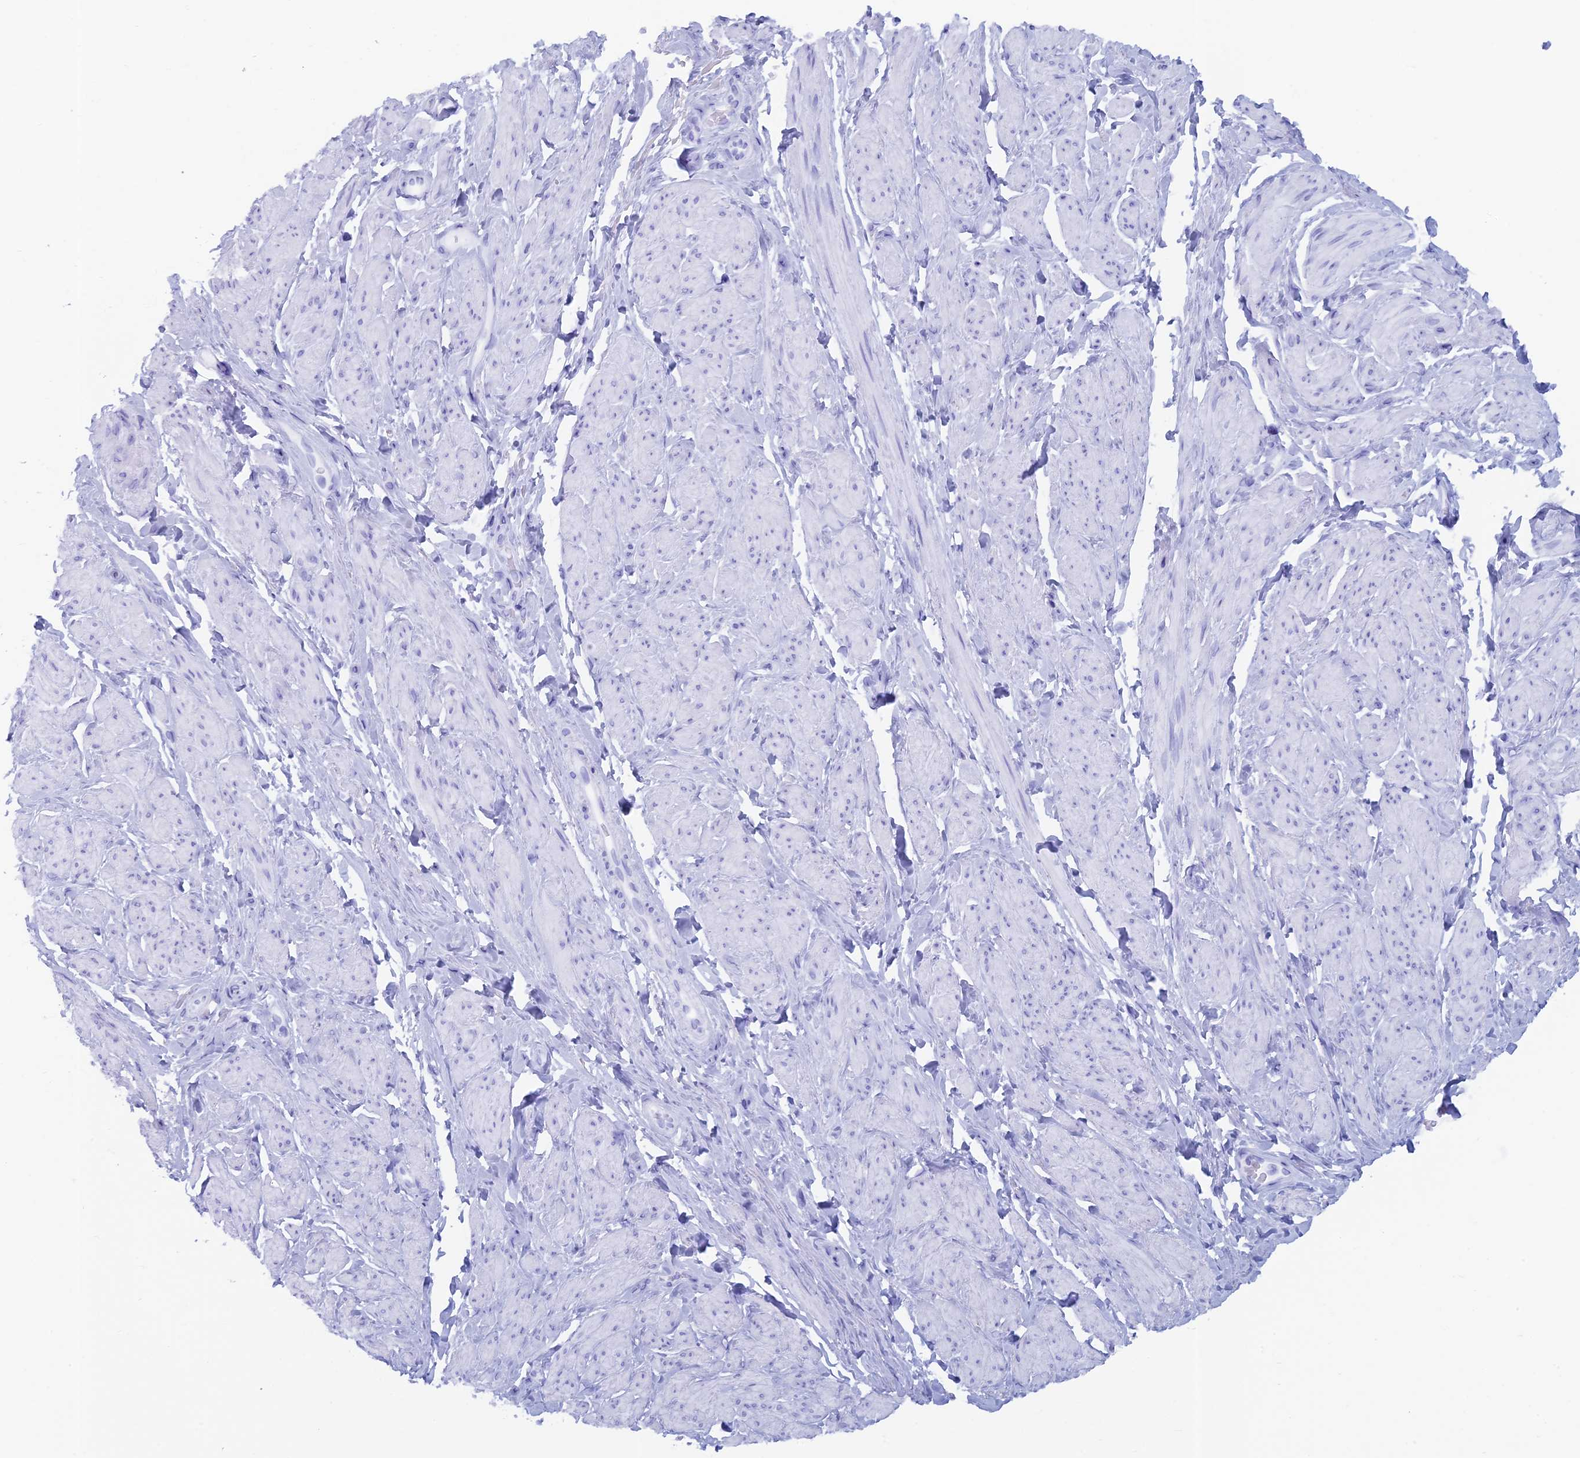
{"staining": {"intensity": "negative", "quantity": "none", "location": "none"}, "tissue": "smooth muscle", "cell_type": "Smooth muscle cells", "image_type": "normal", "snomed": [{"axis": "morphology", "description": "Normal tissue, NOS"}, {"axis": "topography", "description": "Smooth muscle"}, {"axis": "topography", "description": "Peripheral nerve tissue"}], "caption": "Immunohistochemistry of unremarkable smooth muscle displays no staining in smooth muscle cells.", "gene": "CAPS", "patient": {"sex": "male", "age": 69}}